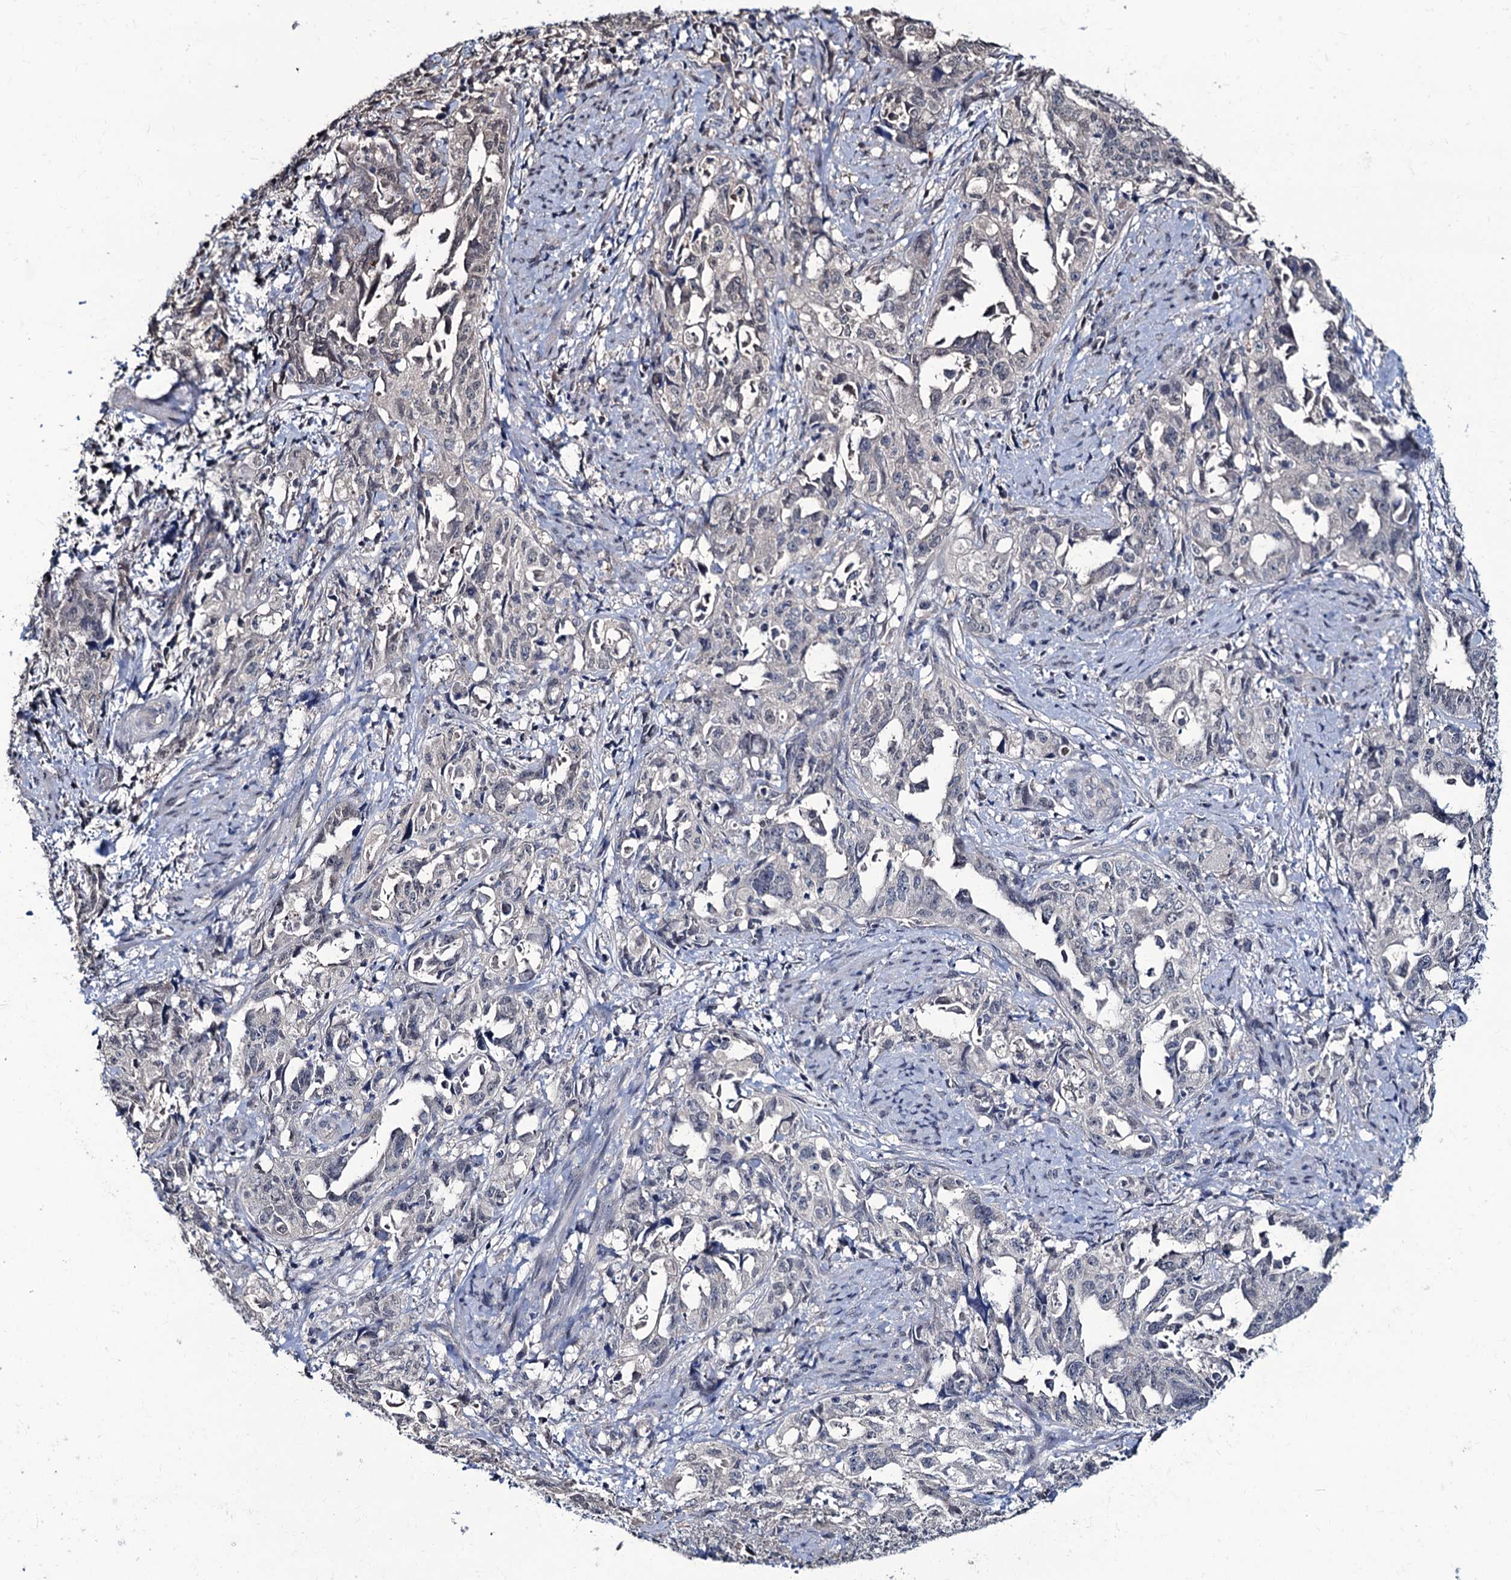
{"staining": {"intensity": "negative", "quantity": "none", "location": "none"}, "tissue": "endometrial cancer", "cell_type": "Tumor cells", "image_type": "cancer", "snomed": [{"axis": "morphology", "description": "Adenocarcinoma, NOS"}, {"axis": "topography", "description": "Endometrium"}], "caption": "Tumor cells show no significant expression in endometrial adenocarcinoma.", "gene": "RTKN2", "patient": {"sex": "female", "age": 65}}